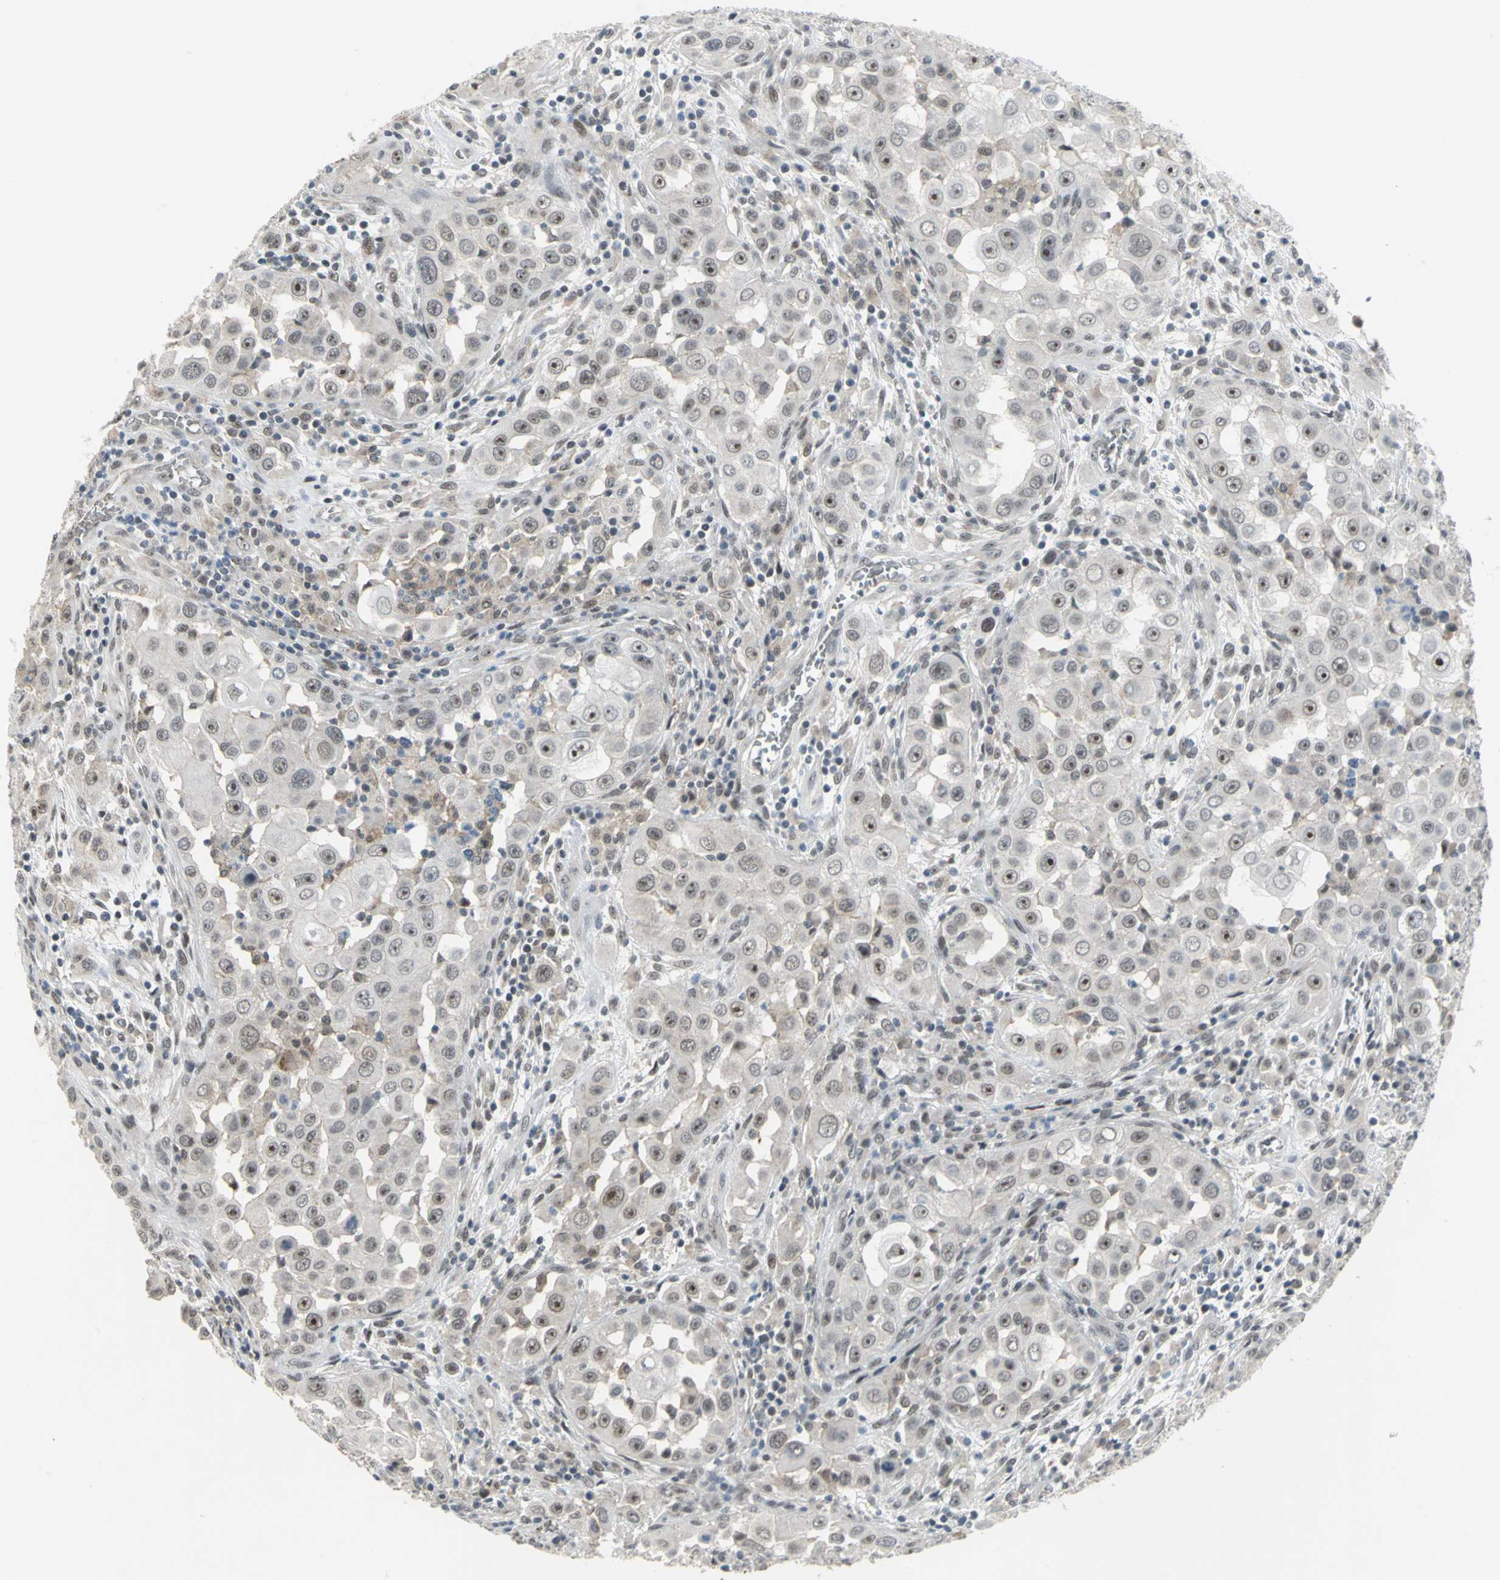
{"staining": {"intensity": "weak", "quantity": "25%-75%", "location": "nuclear"}, "tissue": "head and neck cancer", "cell_type": "Tumor cells", "image_type": "cancer", "snomed": [{"axis": "morphology", "description": "Carcinoma, NOS"}, {"axis": "topography", "description": "Head-Neck"}], "caption": "Immunohistochemistry (IHC) (DAB) staining of head and neck cancer demonstrates weak nuclear protein expression in about 25%-75% of tumor cells.", "gene": "GLI3", "patient": {"sex": "male", "age": 87}}